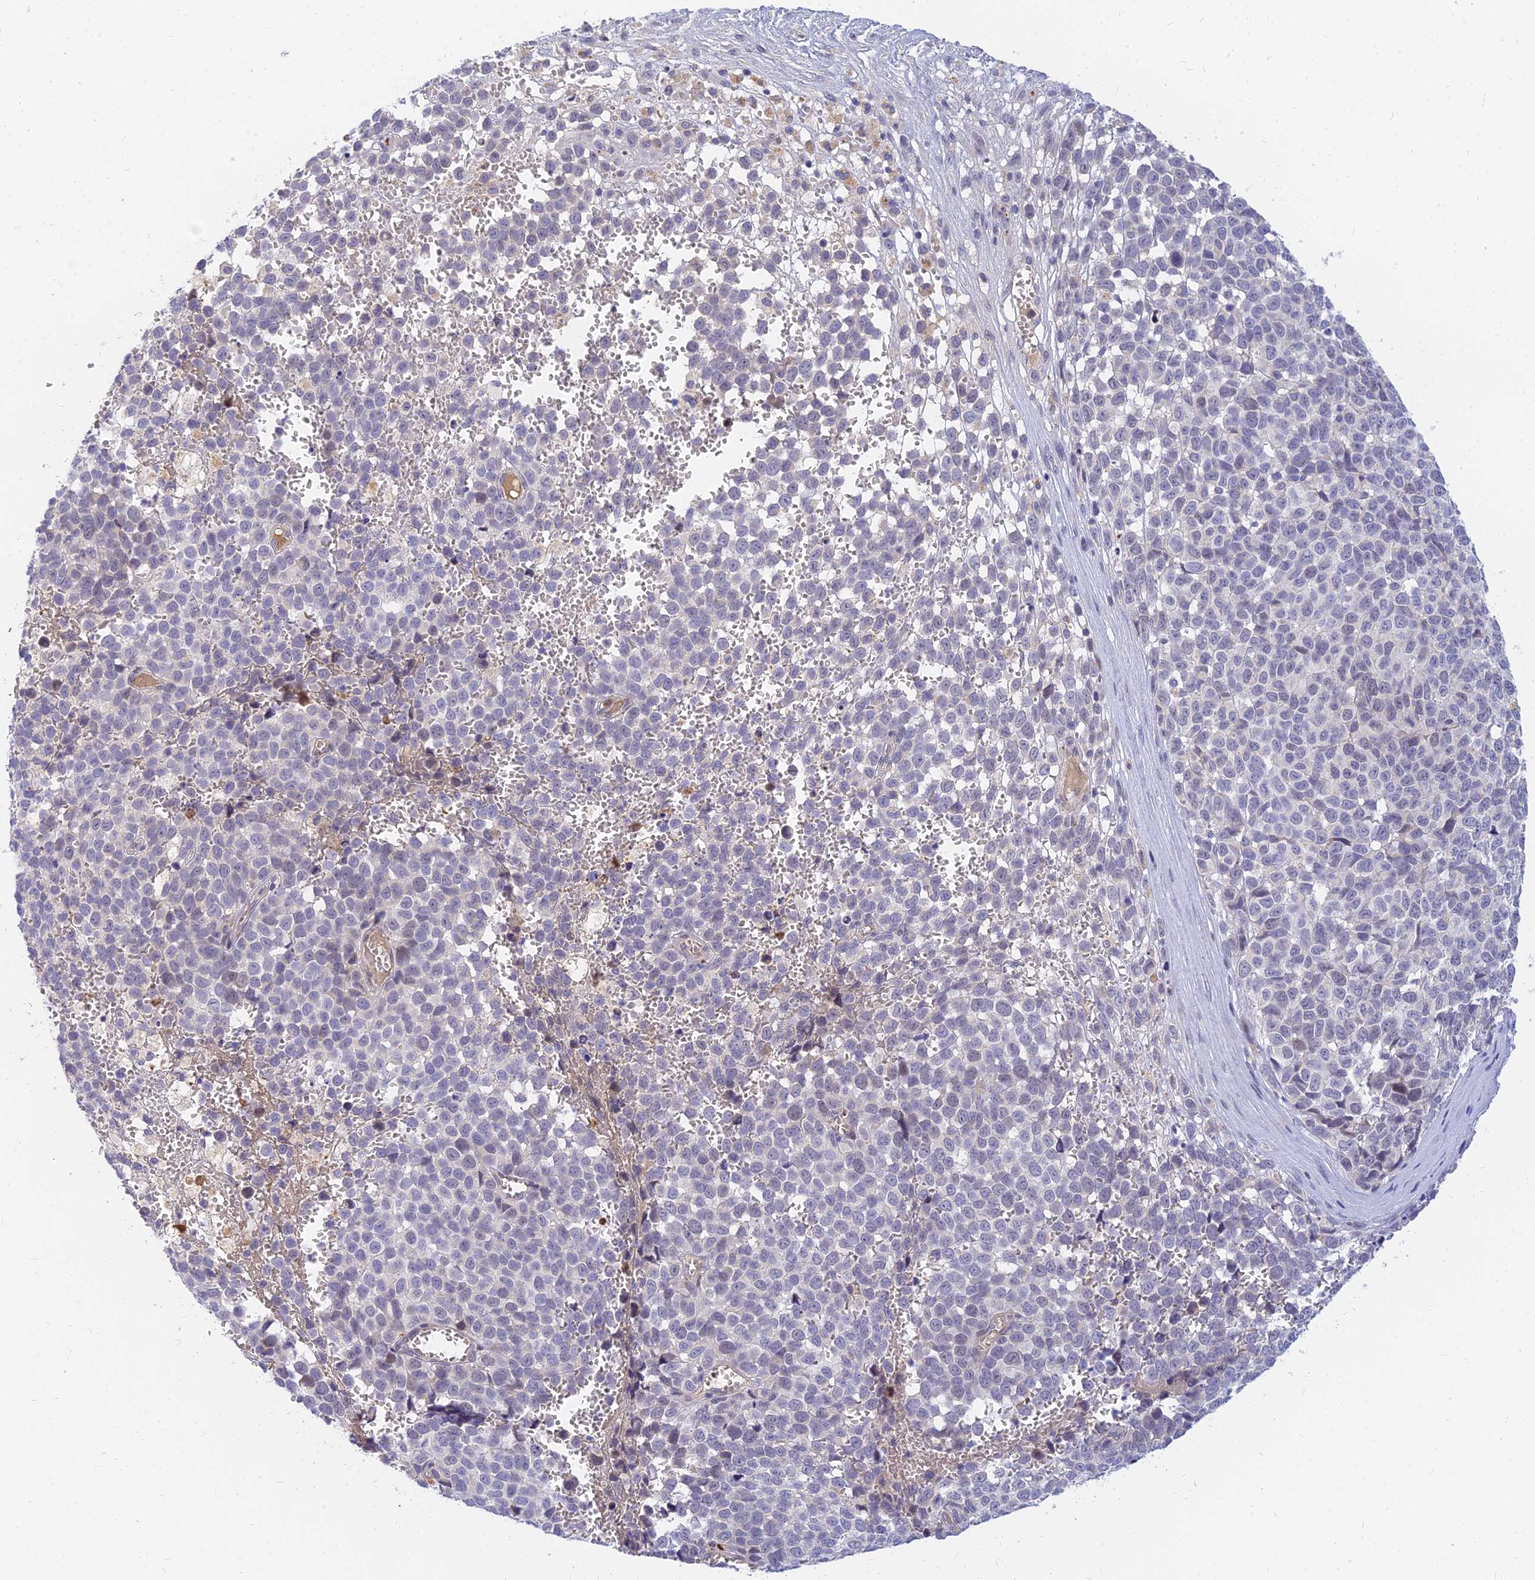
{"staining": {"intensity": "negative", "quantity": "none", "location": "none"}, "tissue": "melanoma", "cell_type": "Tumor cells", "image_type": "cancer", "snomed": [{"axis": "morphology", "description": "Malignant melanoma, NOS"}, {"axis": "topography", "description": "Nose, NOS"}], "caption": "Immunohistochemical staining of melanoma displays no significant positivity in tumor cells.", "gene": "ANKS4B", "patient": {"sex": "female", "age": 48}}